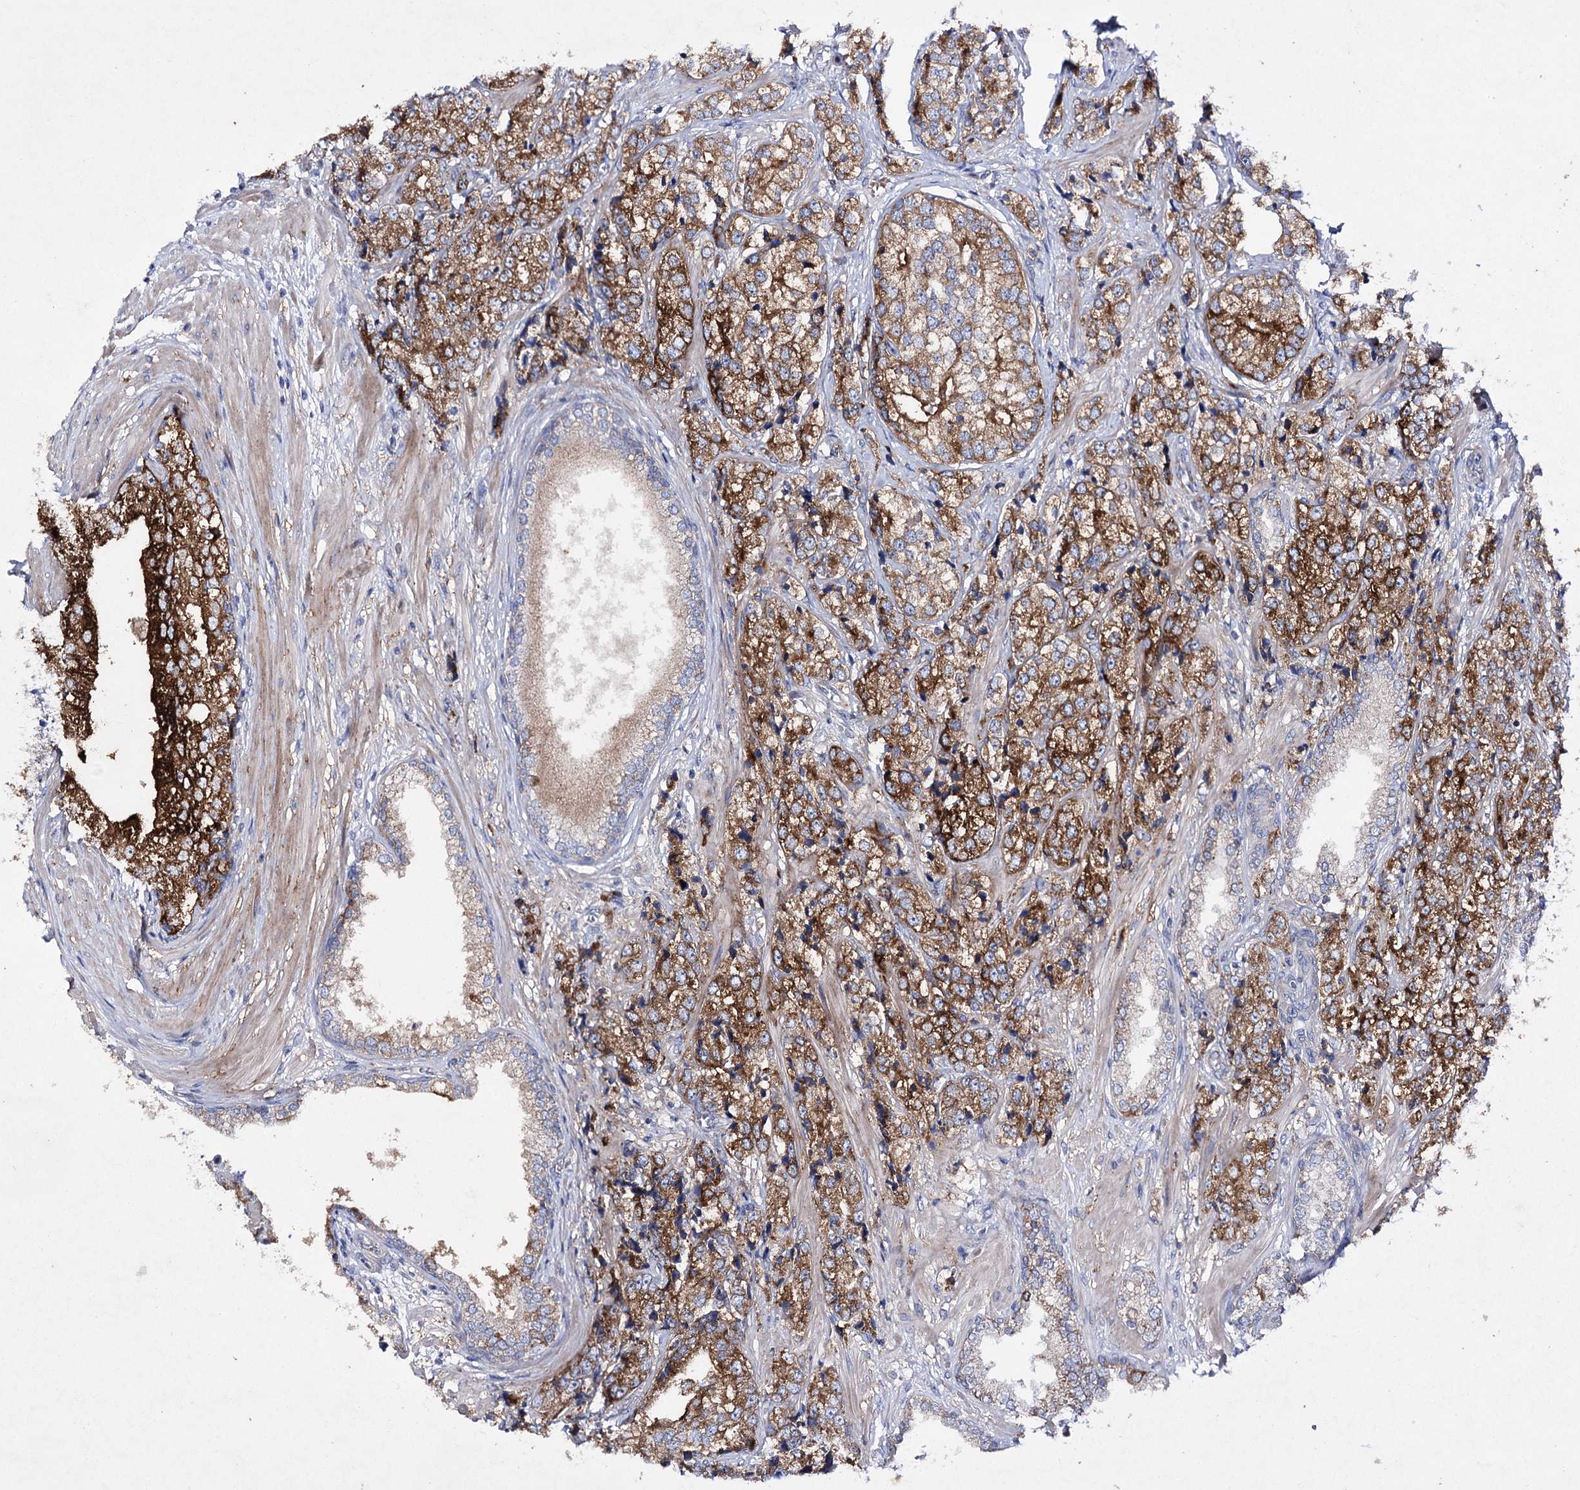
{"staining": {"intensity": "moderate", "quantity": "25%-75%", "location": "cytoplasmic/membranous"}, "tissue": "prostate cancer", "cell_type": "Tumor cells", "image_type": "cancer", "snomed": [{"axis": "morphology", "description": "Adenocarcinoma, High grade"}, {"axis": "topography", "description": "Prostate"}], "caption": "The image reveals immunohistochemical staining of prostate cancer (adenocarcinoma (high-grade)). There is moderate cytoplasmic/membranous expression is seen in about 25%-75% of tumor cells.", "gene": "COX15", "patient": {"sex": "male", "age": 69}}